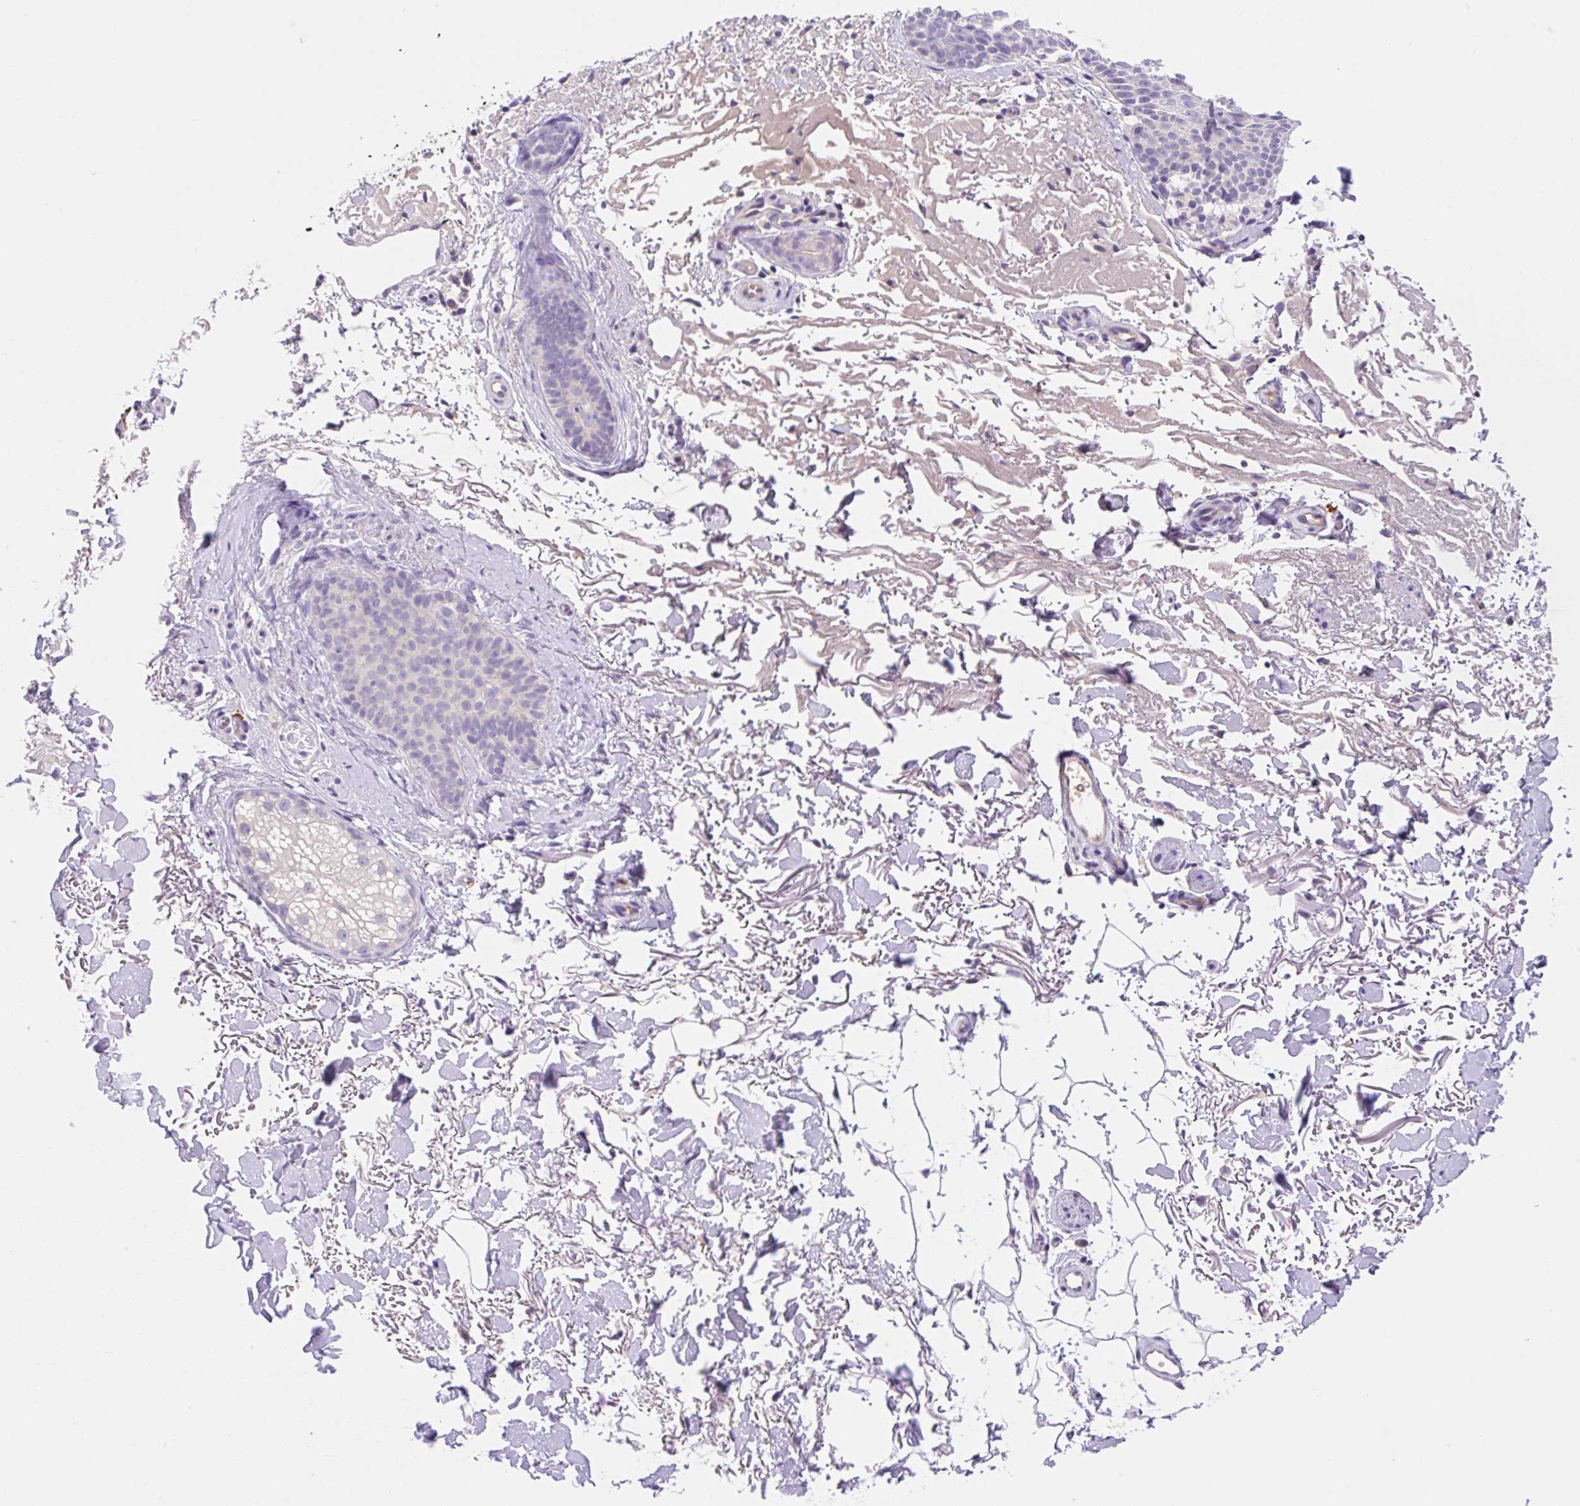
{"staining": {"intensity": "negative", "quantity": "none", "location": "none"}, "tissue": "skin cancer", "cell_type": "Tumor cells", "image_type": "cancer", "snomed": [{"axis": "morphology", "description": "Basal cell carcinoma"}, {"axis": "topography", "description": "Skin"}], "caption": "Image shows no significant protein staining in tumor cells of basal cell carcinoma (skin).", "gene": "DENND5A", "patient": {"sex": "female", "age": 77}}